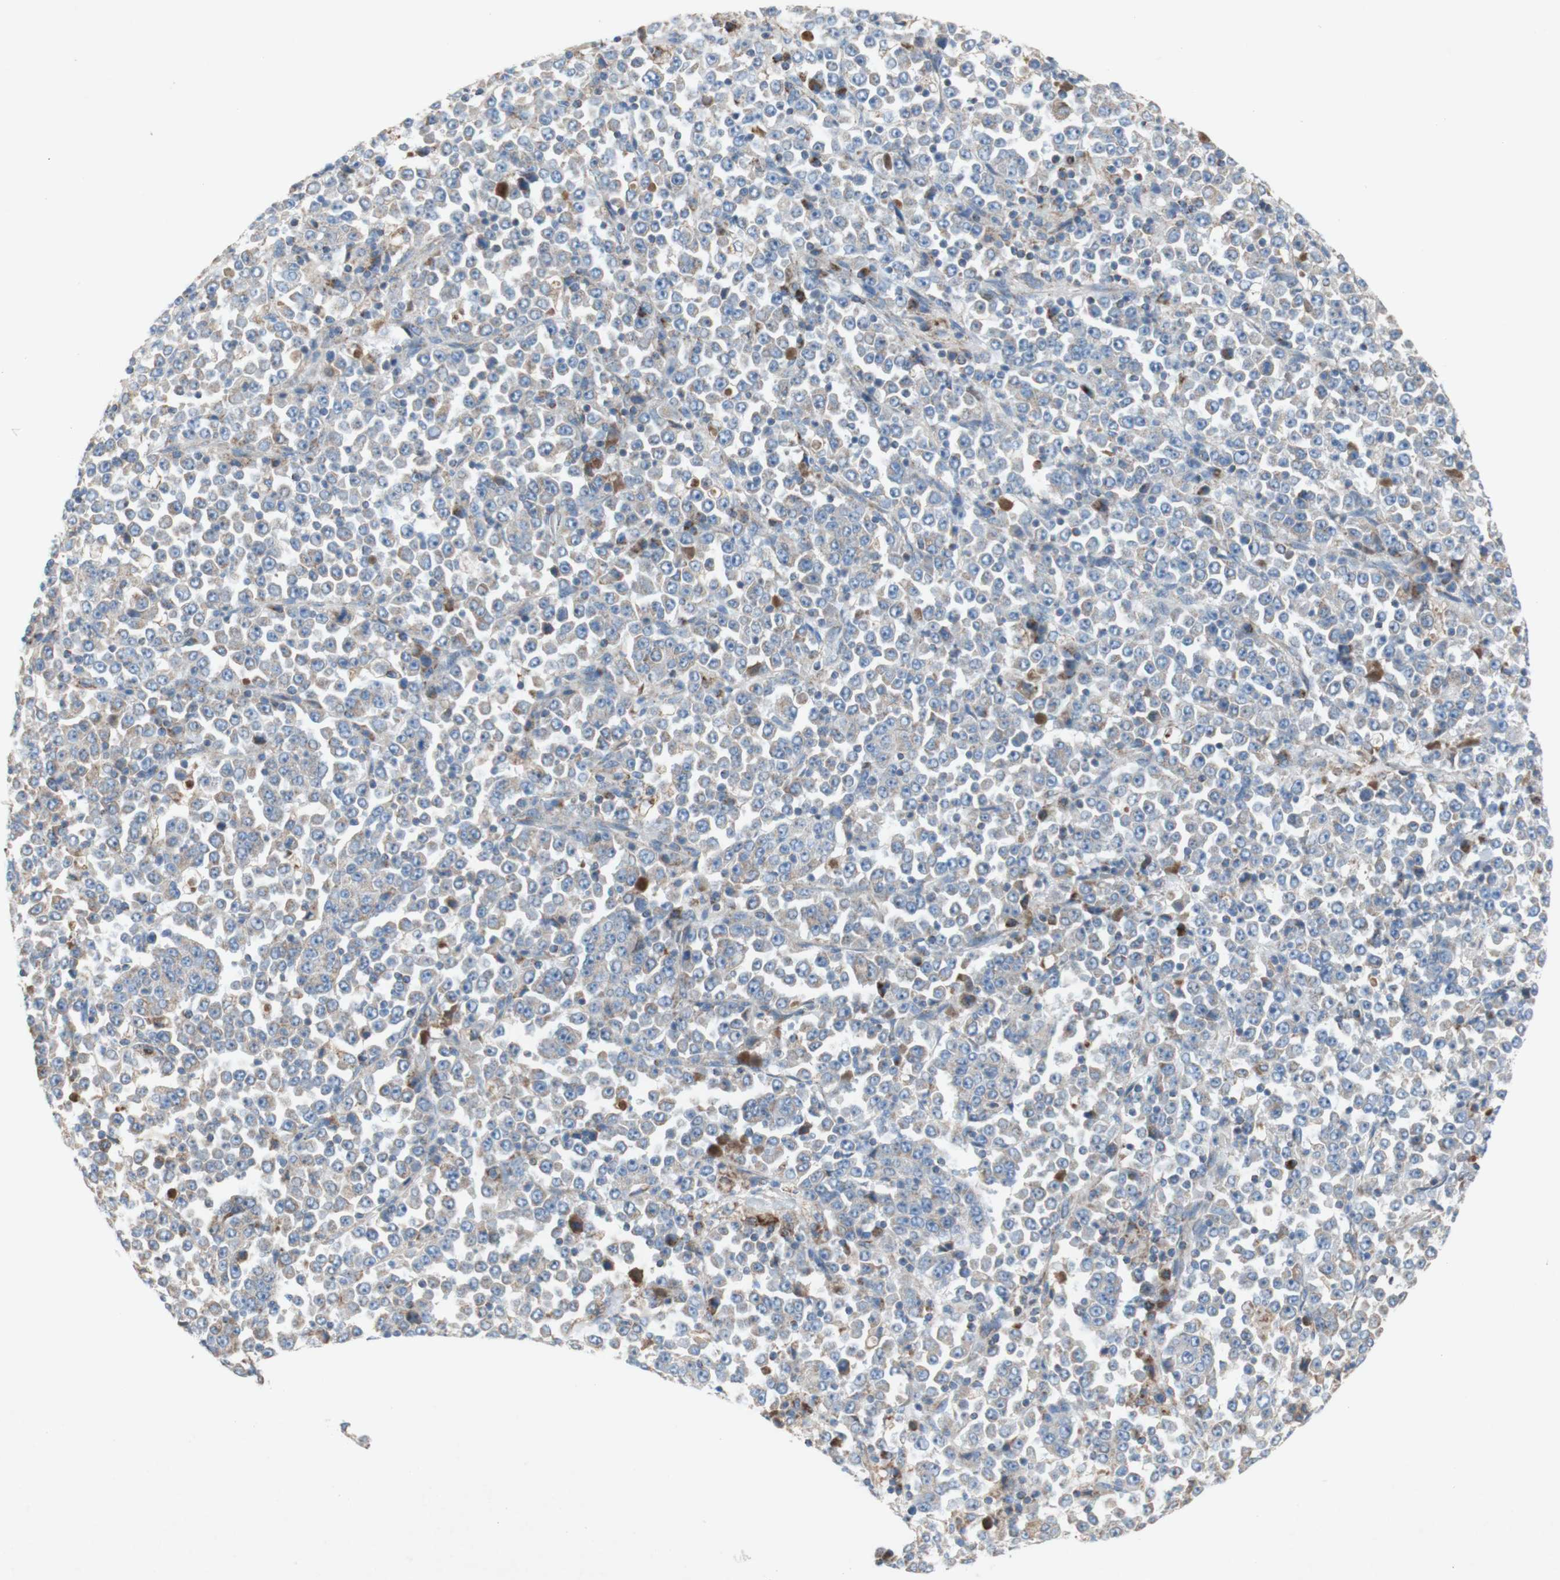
{"staining": {"intensity": "weak", "quantity": "<25%", "location": "cytoplasmic/membranous"}, "tissue": "stomach cancer", "cell_type": "Tumor cells", "image_type": "cancer", "snomed": [{"axis": "morphology", "description": "Normal tissue, NOS"}, {"axis": "morphology", "description": "Adenocarcinoma, NOS"}, {"axis": "topography", "description": "Stomach, upper"}, {"axis": "topography", "description": "Stomach"}], "caption": "There is no significant positivity in tumor cells of stomach cancer. (DAB (3,3'-diaminobenzidine) immunohistochemistry with hematoxylin counter stain).", "gene": "SDHB", "patient": {"sex": "male", "age": 59}}